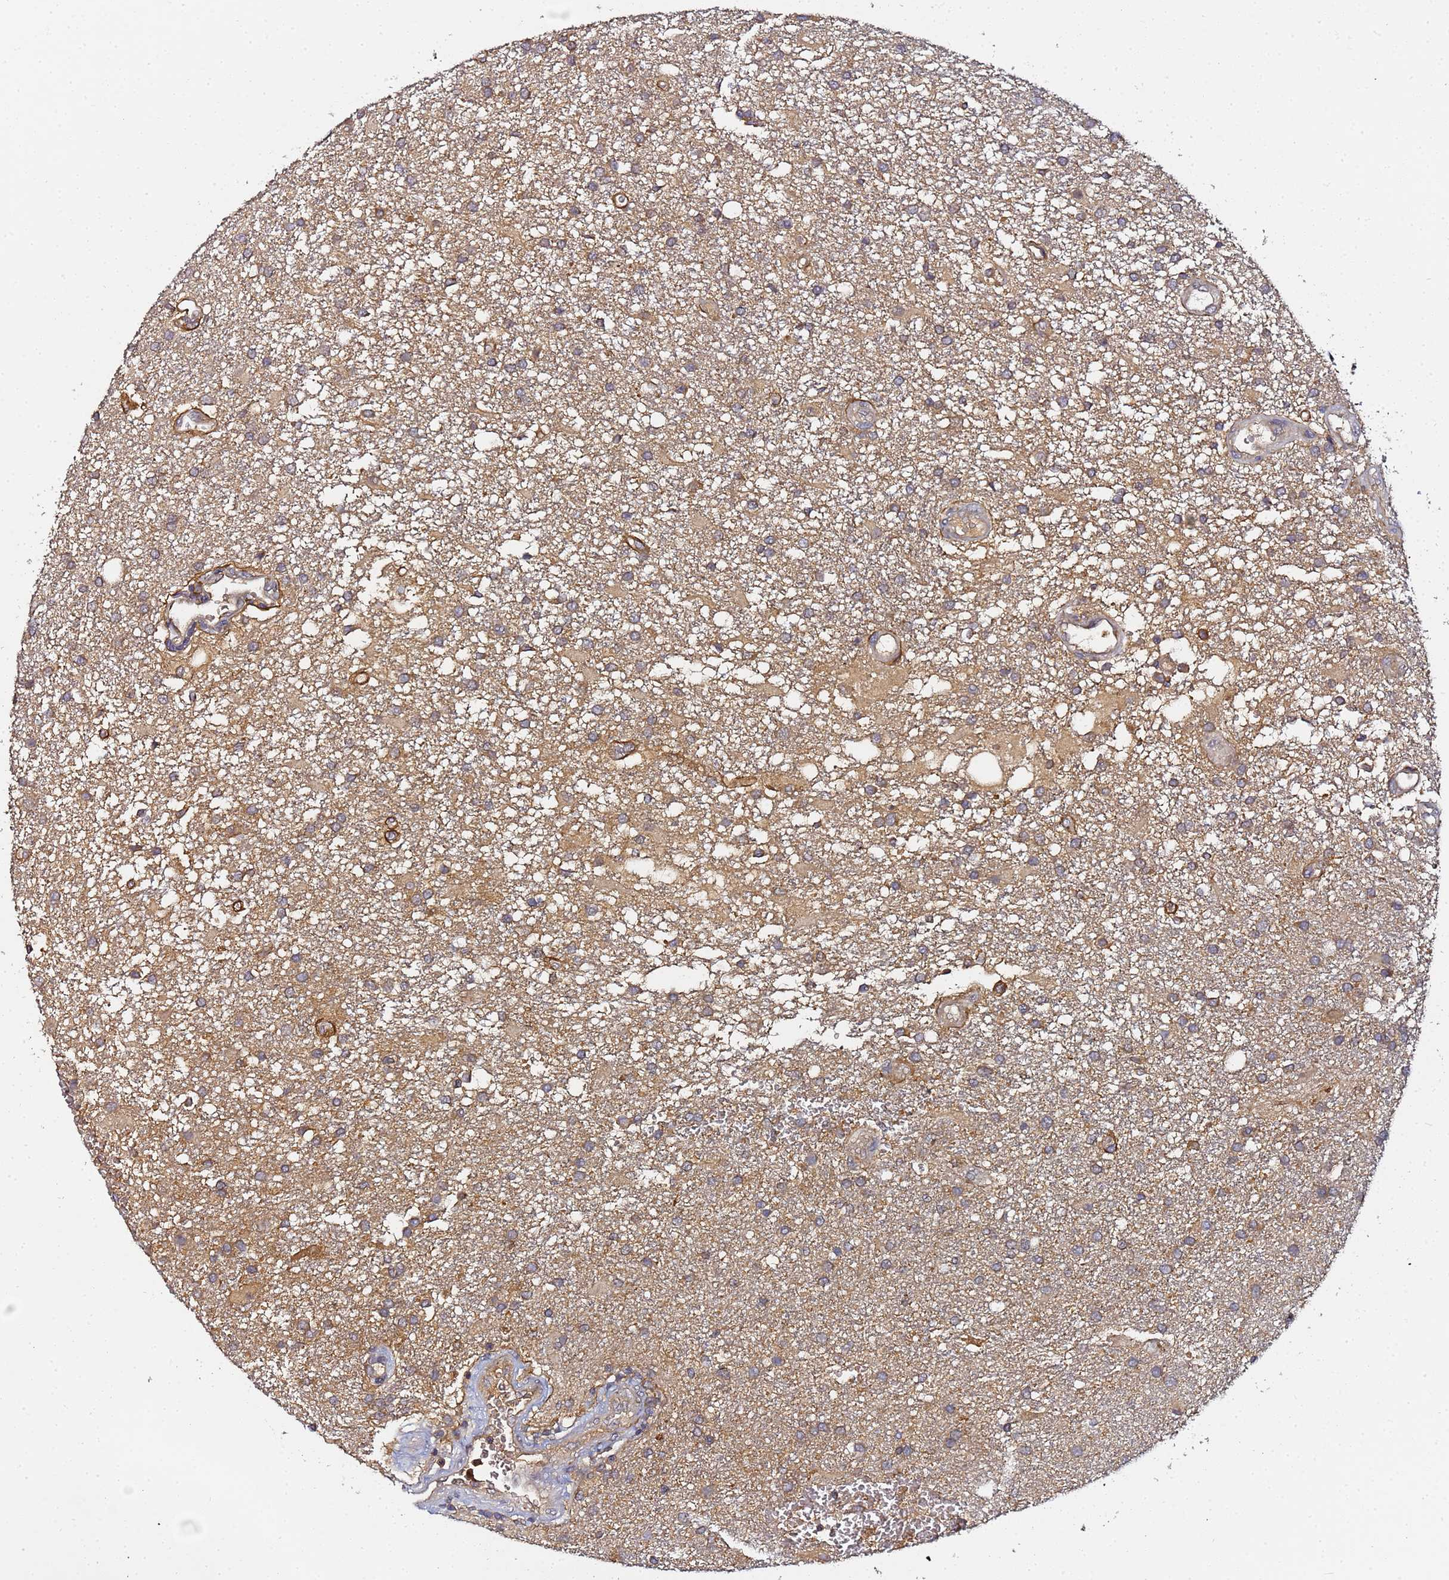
{"staining": {"intensity": "negative", "quantity": "none", "location": "none"}, "tissue": "glioma", "cell_type": "Tumor cells", "image_type": "cancer", "snomed": [{"axis": "morphology", "description": "Glioma, malignant, Low grade"}, {"axis": "topography", "description": "Brain"}], "caption": "A high-resolution photomicrograph shows IHC staining of low-grade glioma (malignant), which reveals no significant expression in tumor cells.", "gene": "LRRC69", "patient": {"sex": "male", "age": 66}}